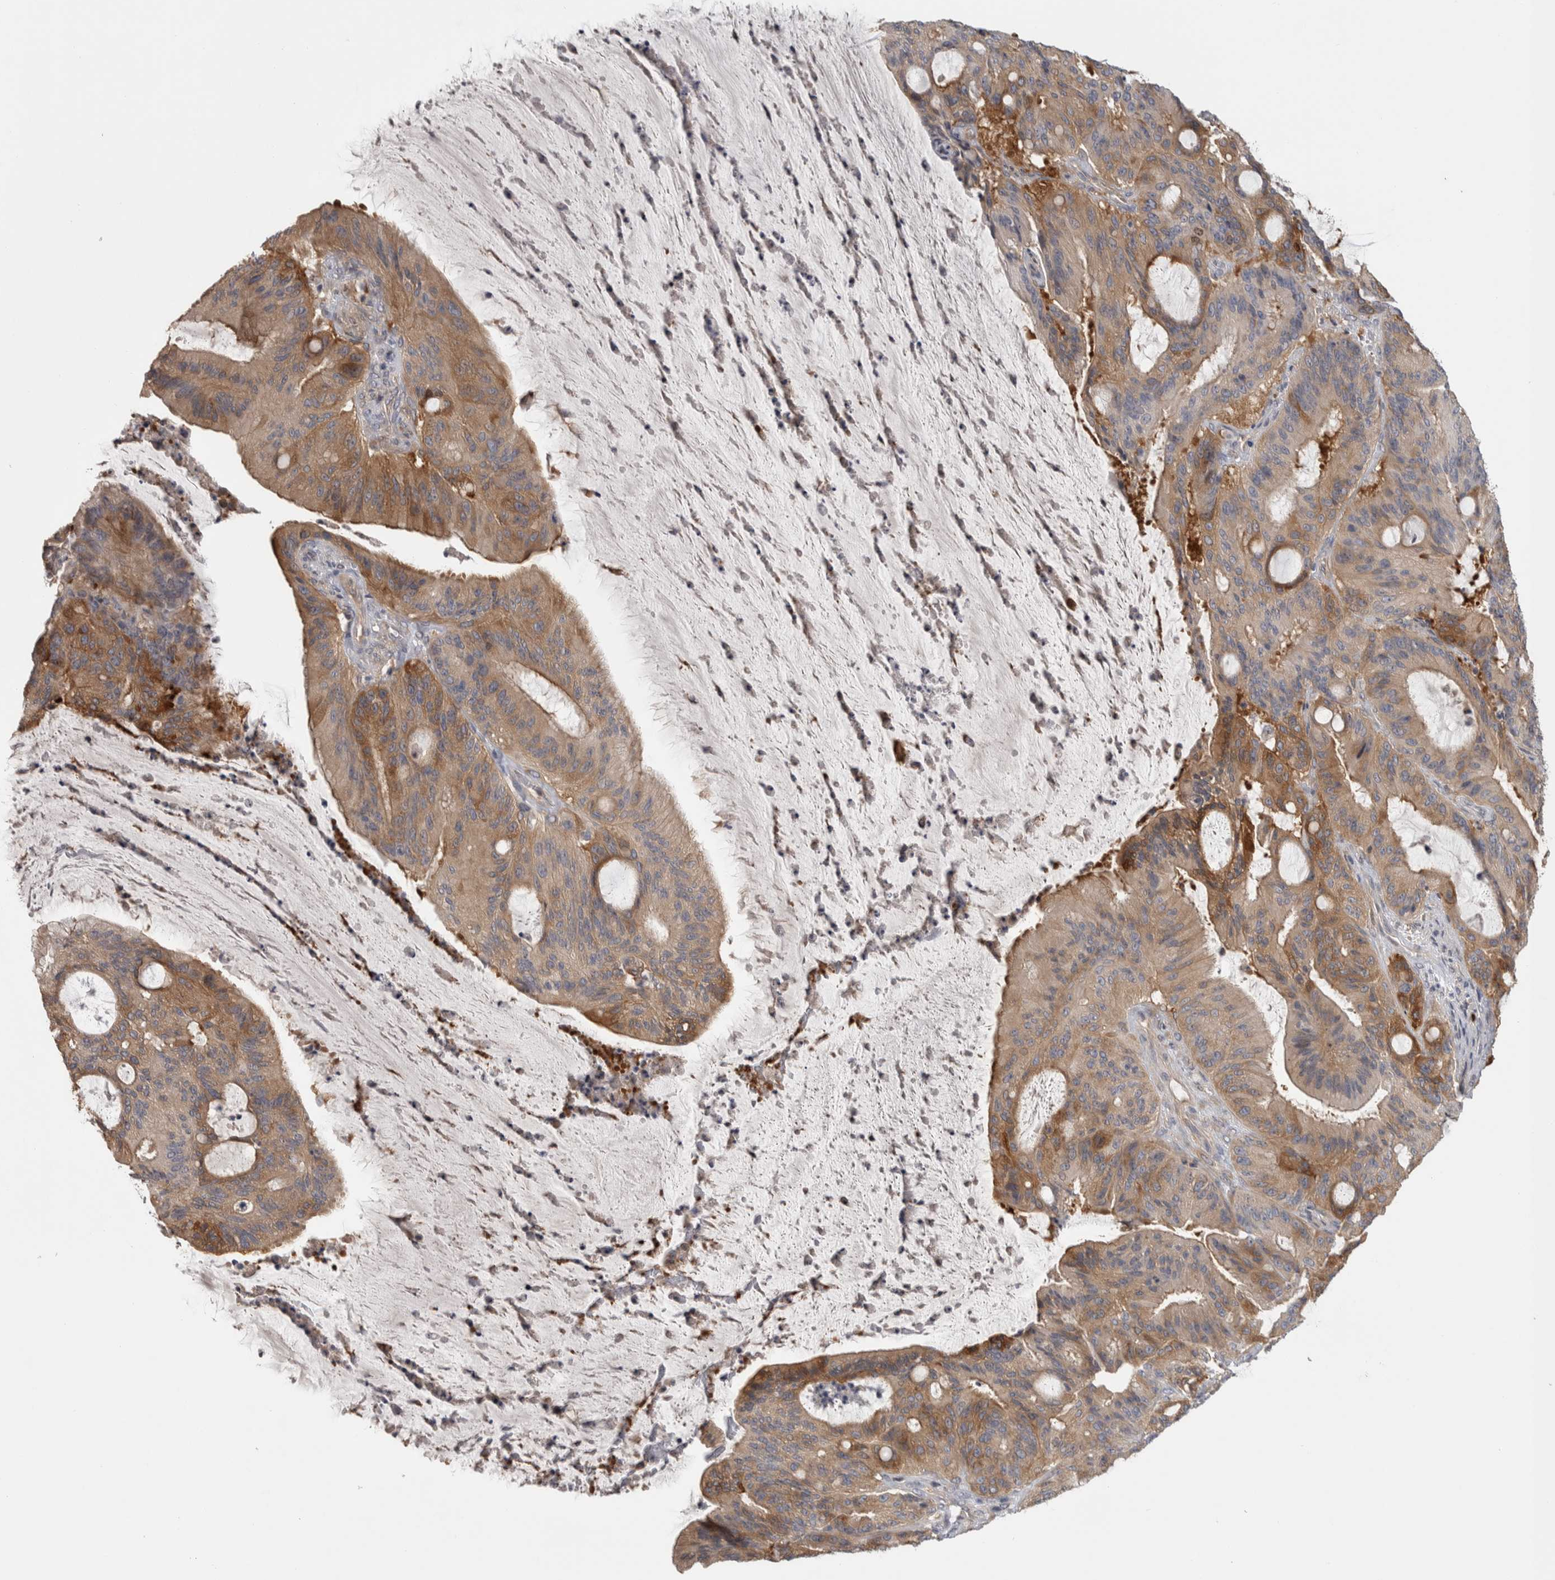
{"staining": {"intensity": "moderate", "quantity": ">75%", "location": "cytoplasmic/membranous"}, "tissue": "liver cancer", "cell_type": "Tumor cells", "image_type": "cancer", "snomed": [{"axis": "morphology", "description": "Normal tissue, NOS"}, {"axis": "morphology", "description": "Cholangiocarcinoma"}, {"axis": "topography", "description": "Liver"}, {"axis": "topography", "description": "Peripheral nerve tissue"}], "caption": "Protein analysis of cholangiocarcinoma (liver) tissue demonstrates moderate cytoplasmic/membranous staining in about >75% of tumor cells. (DAB IHC with brightfield microscopy, high magnification).", "gene": "NFKB2", "patient": {"sex": "female", "age": 73}}